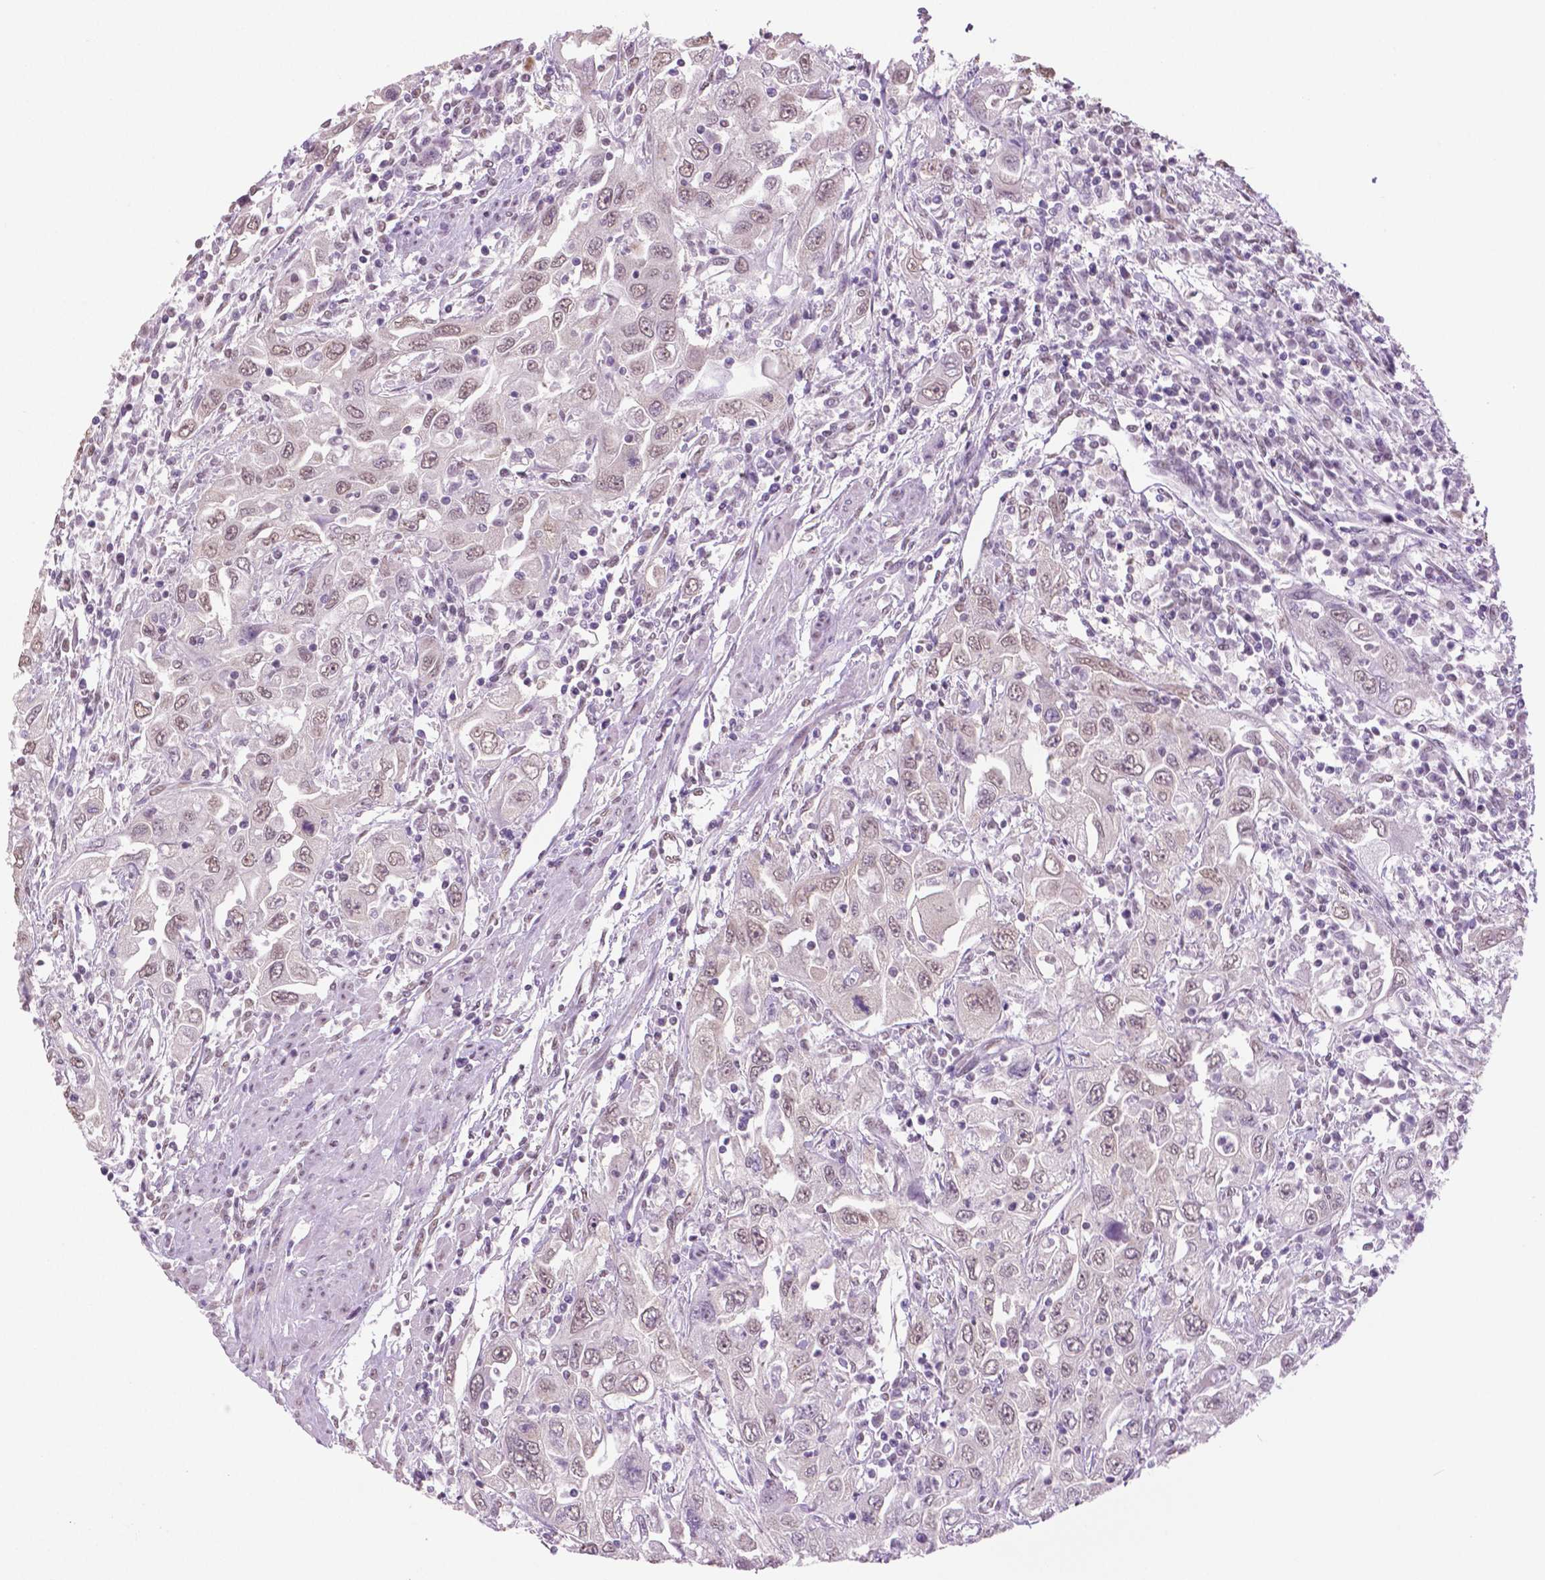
{"staining": {"intensity": "weak", "quantity": "25%-75%", "location": "nuclear"}, "tissue": "urothelial cancer", "cell_type": "Tumor cells", "image_type": "cancer", "snomed": [{"axis": "morphology", "description": "Urothelial carcinoma, High grade"}, {"axis": "topography", "description": "Urinary bladder"}], "caption": "This is an image of immunohistochemistry staining of high-grade urothelial carcinoma, which shows weak positivity in the nuclear of tumor cells.", "gene": "IGF2BP1", "patient": {"sex": "male", "age": 76}}